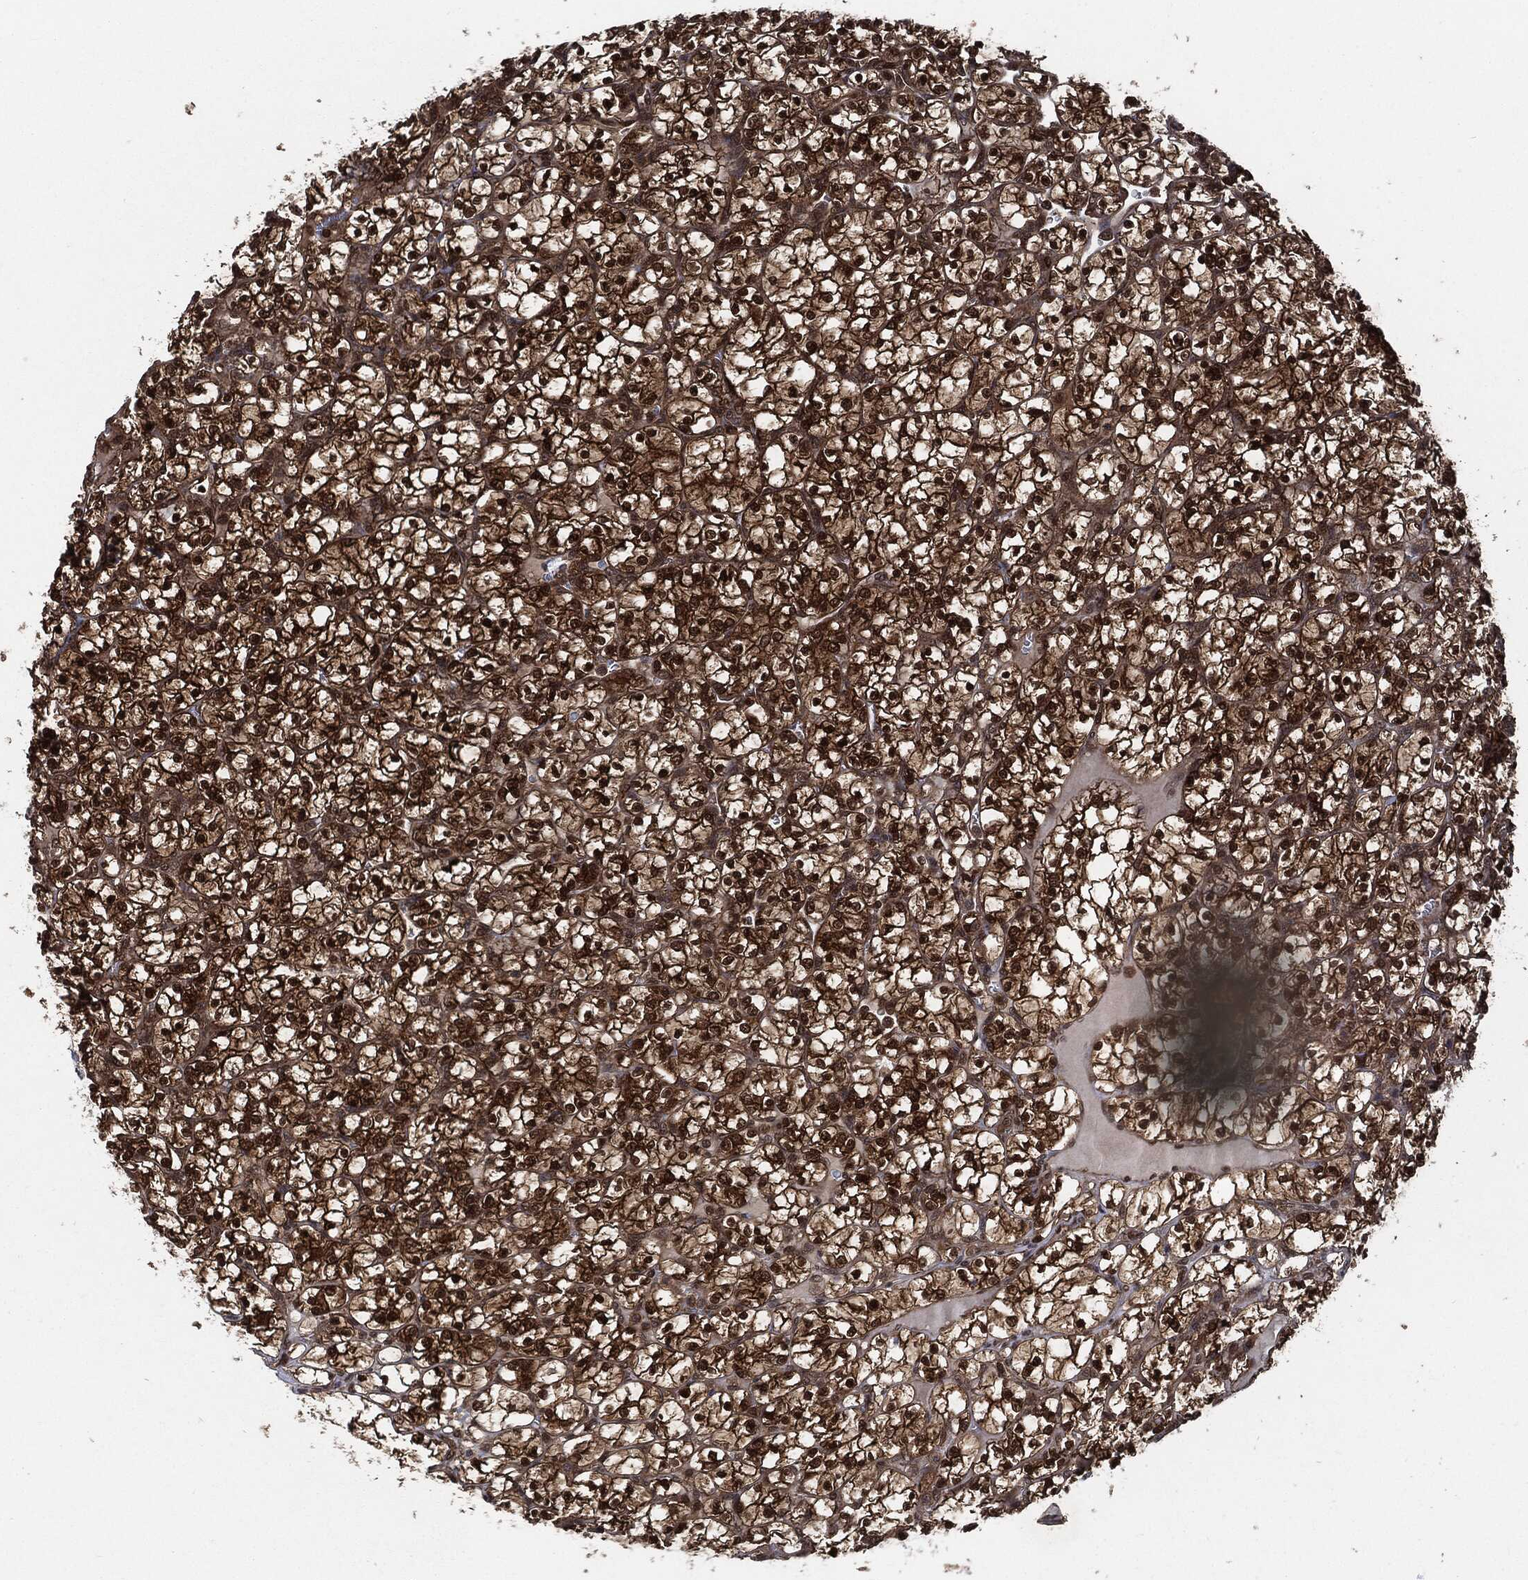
{"staining": {"intensity": "strong", "quantity": ">75%", "location": "cytoplasmic/membranous,nuclear"}, "tissue": "renal cancer", "cell_type": "Tumor cells", "image_type": "cancer", "snomed": [{"axis": "morphology", "description": "Adenocarcinoma, NOS"}, {"axis": "topography", "description": "Kidney"}], "caption": "Tumor cells reveal high levels of strong cytoplasmic/membranous and nuclear staining in approximately >75% of cells in renal cancer.", "gene": "CUTA", "patient": {"sex": "female", "age": 89}}